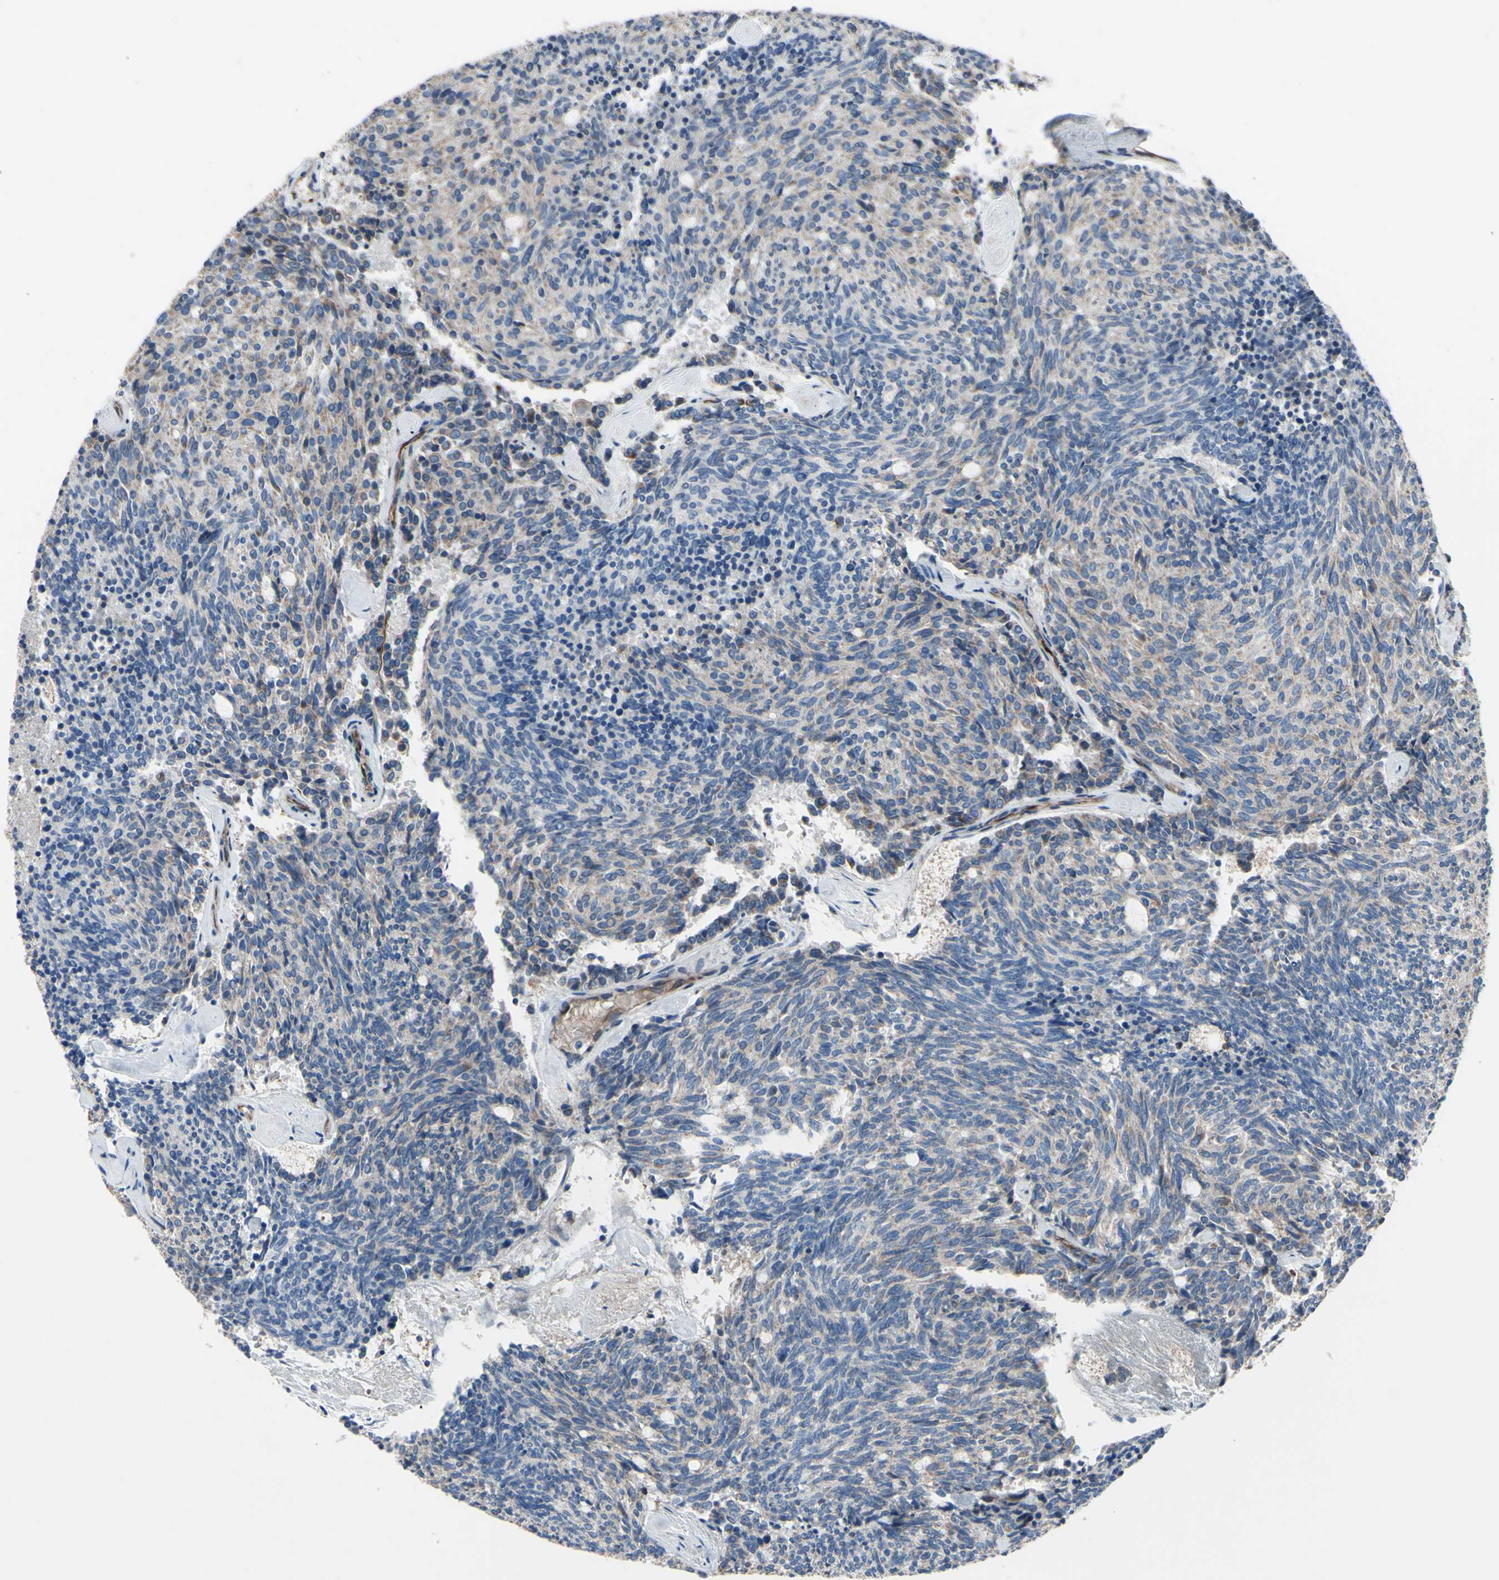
{"staining": {"intensity": "weak", "quantity": "25%-75%", "location": "cytoplasmic/membranous"}, "tissue": "carcinoid", "cell_type": "Tumor cells", "image_type": "cancer", "snomed": [{"axis": "morphology", "description": "Carcinoid, malignant, NOS"}, {"axis": "topography", "description": "Pancreas"}], "caption": "IHC (DAB (3,3'-diaminobenzidine)) staining of human carcinoid (malignant) reveals weak cytoplasmic/membranous protein positivity in about 25%-75% of tumor cells.", "gene": "EMC7", "patient": {"sex": "female", "age": 54}}